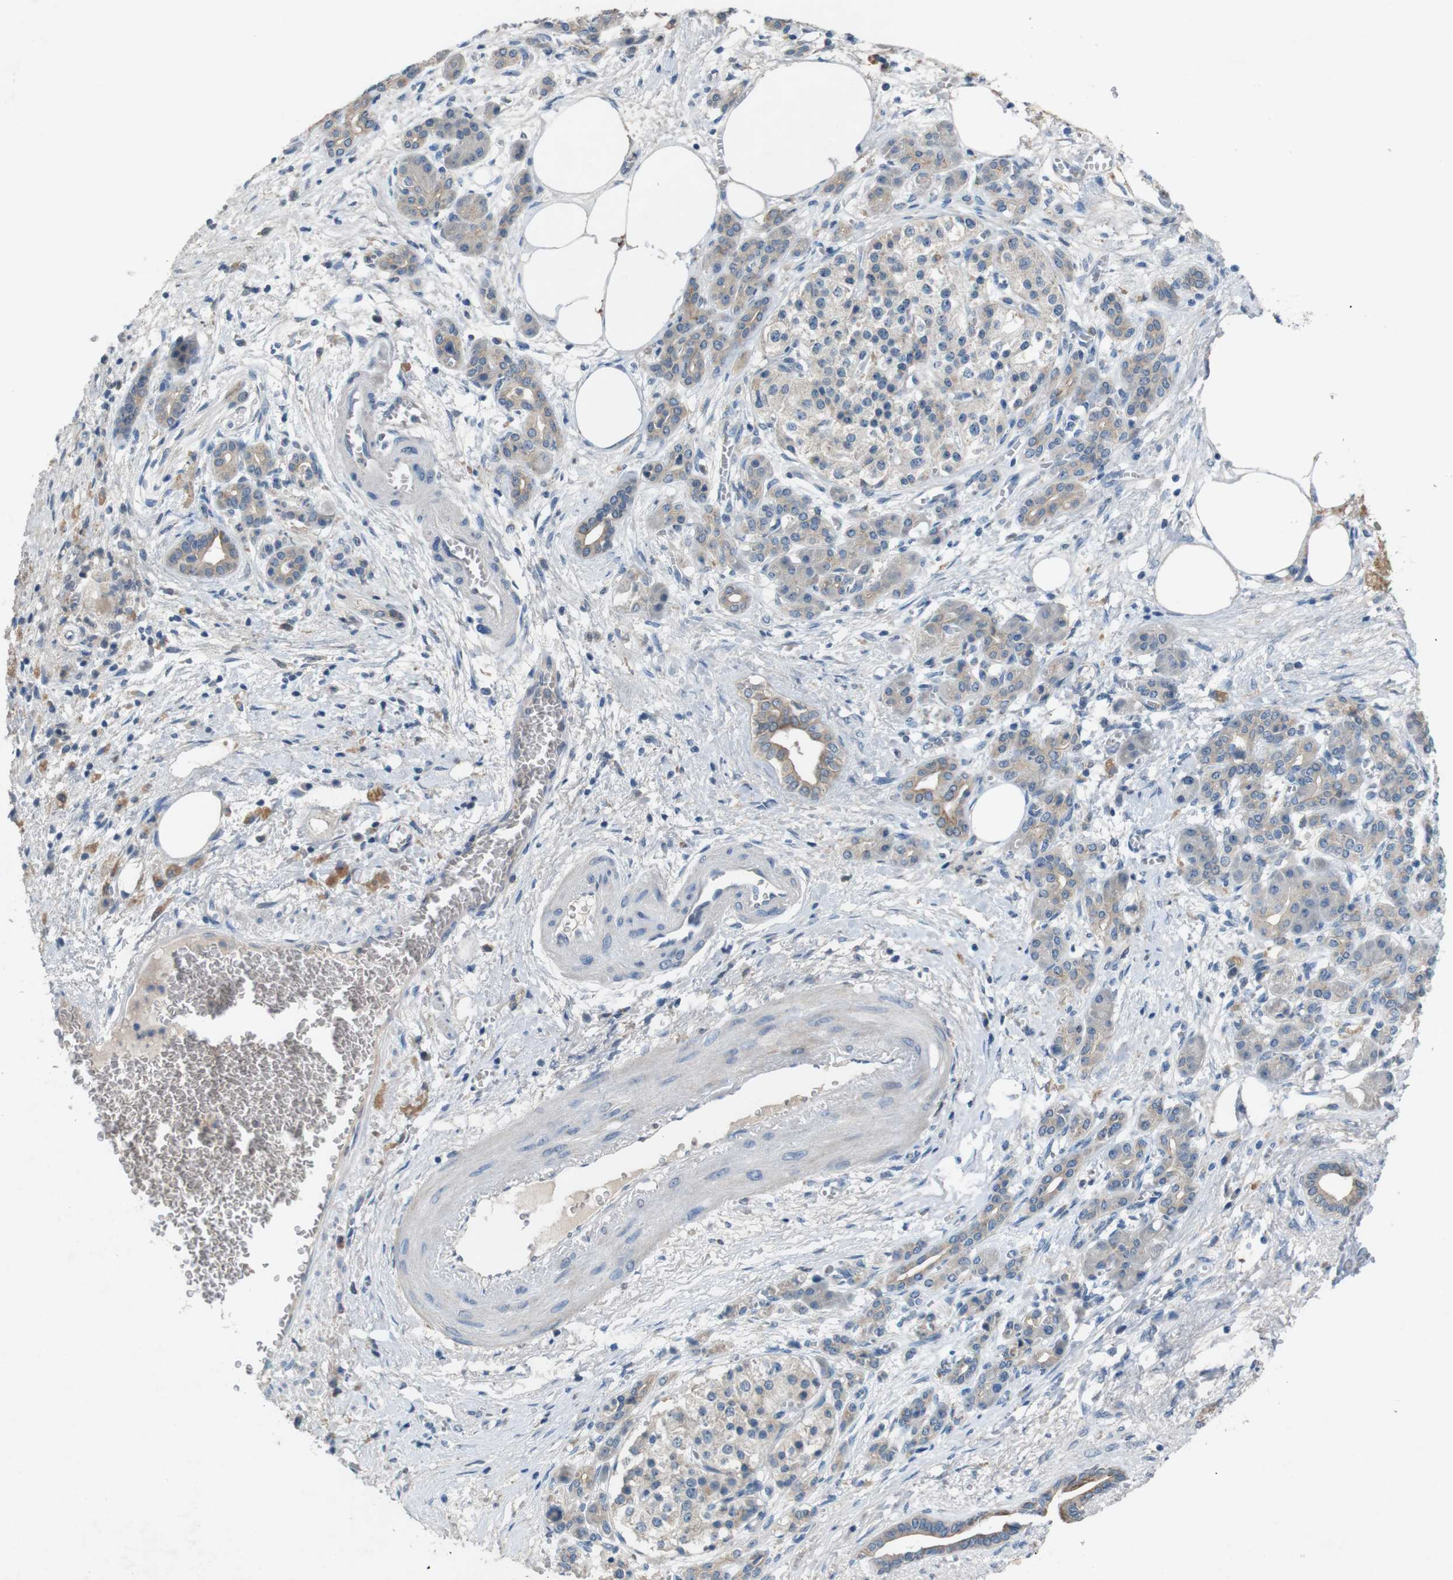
{"staining": {"intensity": "weak", "quantity": ">75%", "location": "cytoplasmic/membranous"}, "tissue": "pancreatic cancer", "cell_type": "Tumor cells", "image_type": "cancer", "snomed": [{"axis": "morphology", "description": "Adenocarcinoma, NOS"}, {"axis": "topography", "description": "Pancreas"}], "caption": "High-power microscopy captured an immunohistochemistry (IHC) image of pancreatic adenocarcinoma, revealing weak cytoplasmic/membranous expression in approximately >75% of tumor cells. Immunohistochemistry stains the protein in brown and the nuclei are stained blue.", "gene": "MOGAT3", "patient": {"sex": "female", "age": 70}}